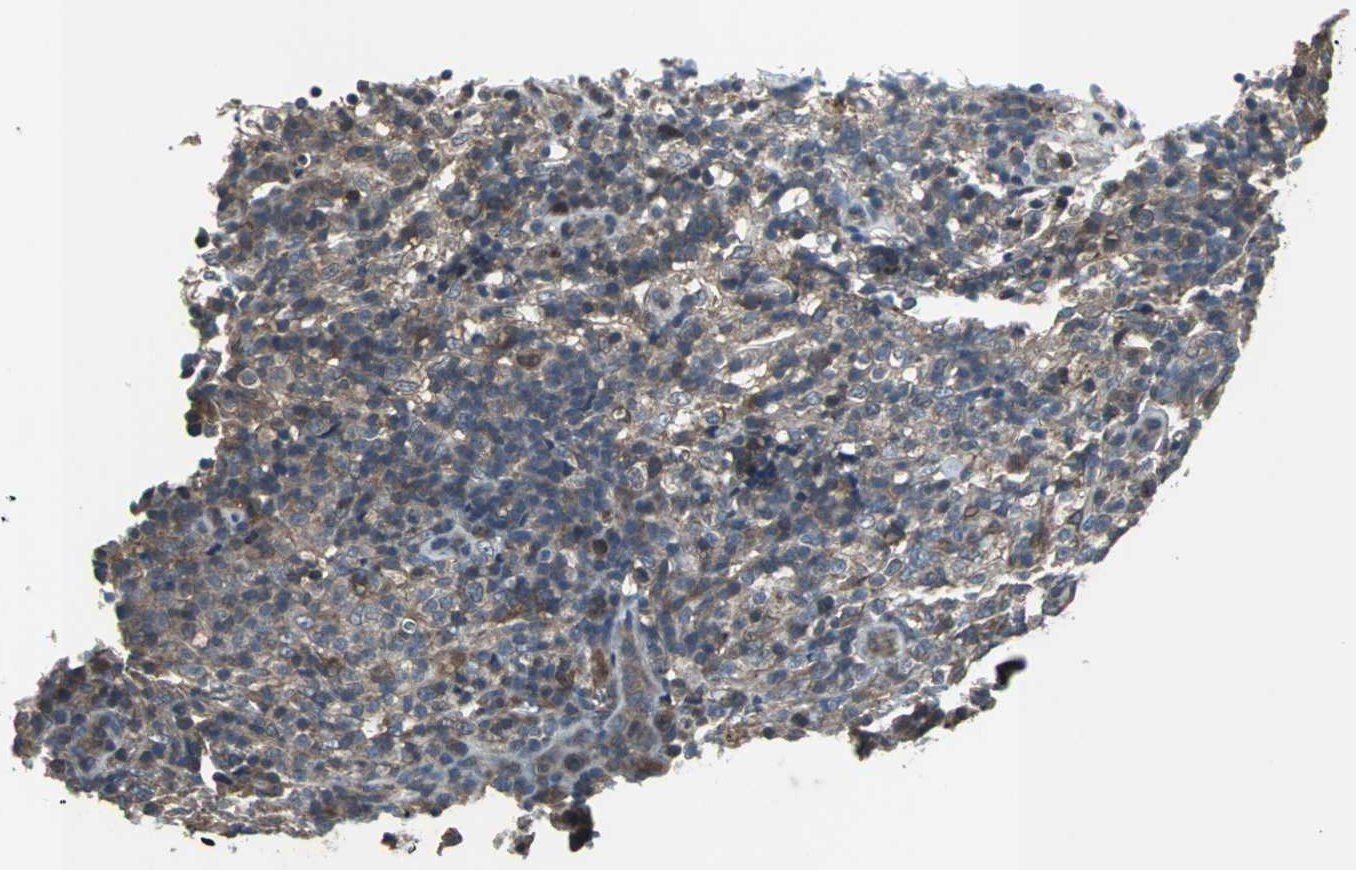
{"staining": {"intensity": "weak", "quantity": "<25%", "location": "cytoplasmic/membranous"}, "tissue": "lymphoma", "cell_type": "Tumor cells", "image_type": "cancer", "snomed": [{"axis": "morphology", "description": "Malignant lymphoma, non-Hodgkin's type, High grade"}, {"axis": "topography", "description": "Lymph node"}], "caption": "Immunohistochemistry of human lymphoma reveals no staining in tumor cells. The staining was performed using DAB (3,3'-diaminobenzidine) to visualize the protein expression in brown, while the nuclei were stained in blue with hematoxylin (Magnification: 20x).", "gene": "SOS1", "patient": {"sex": "female", "age": 76}}